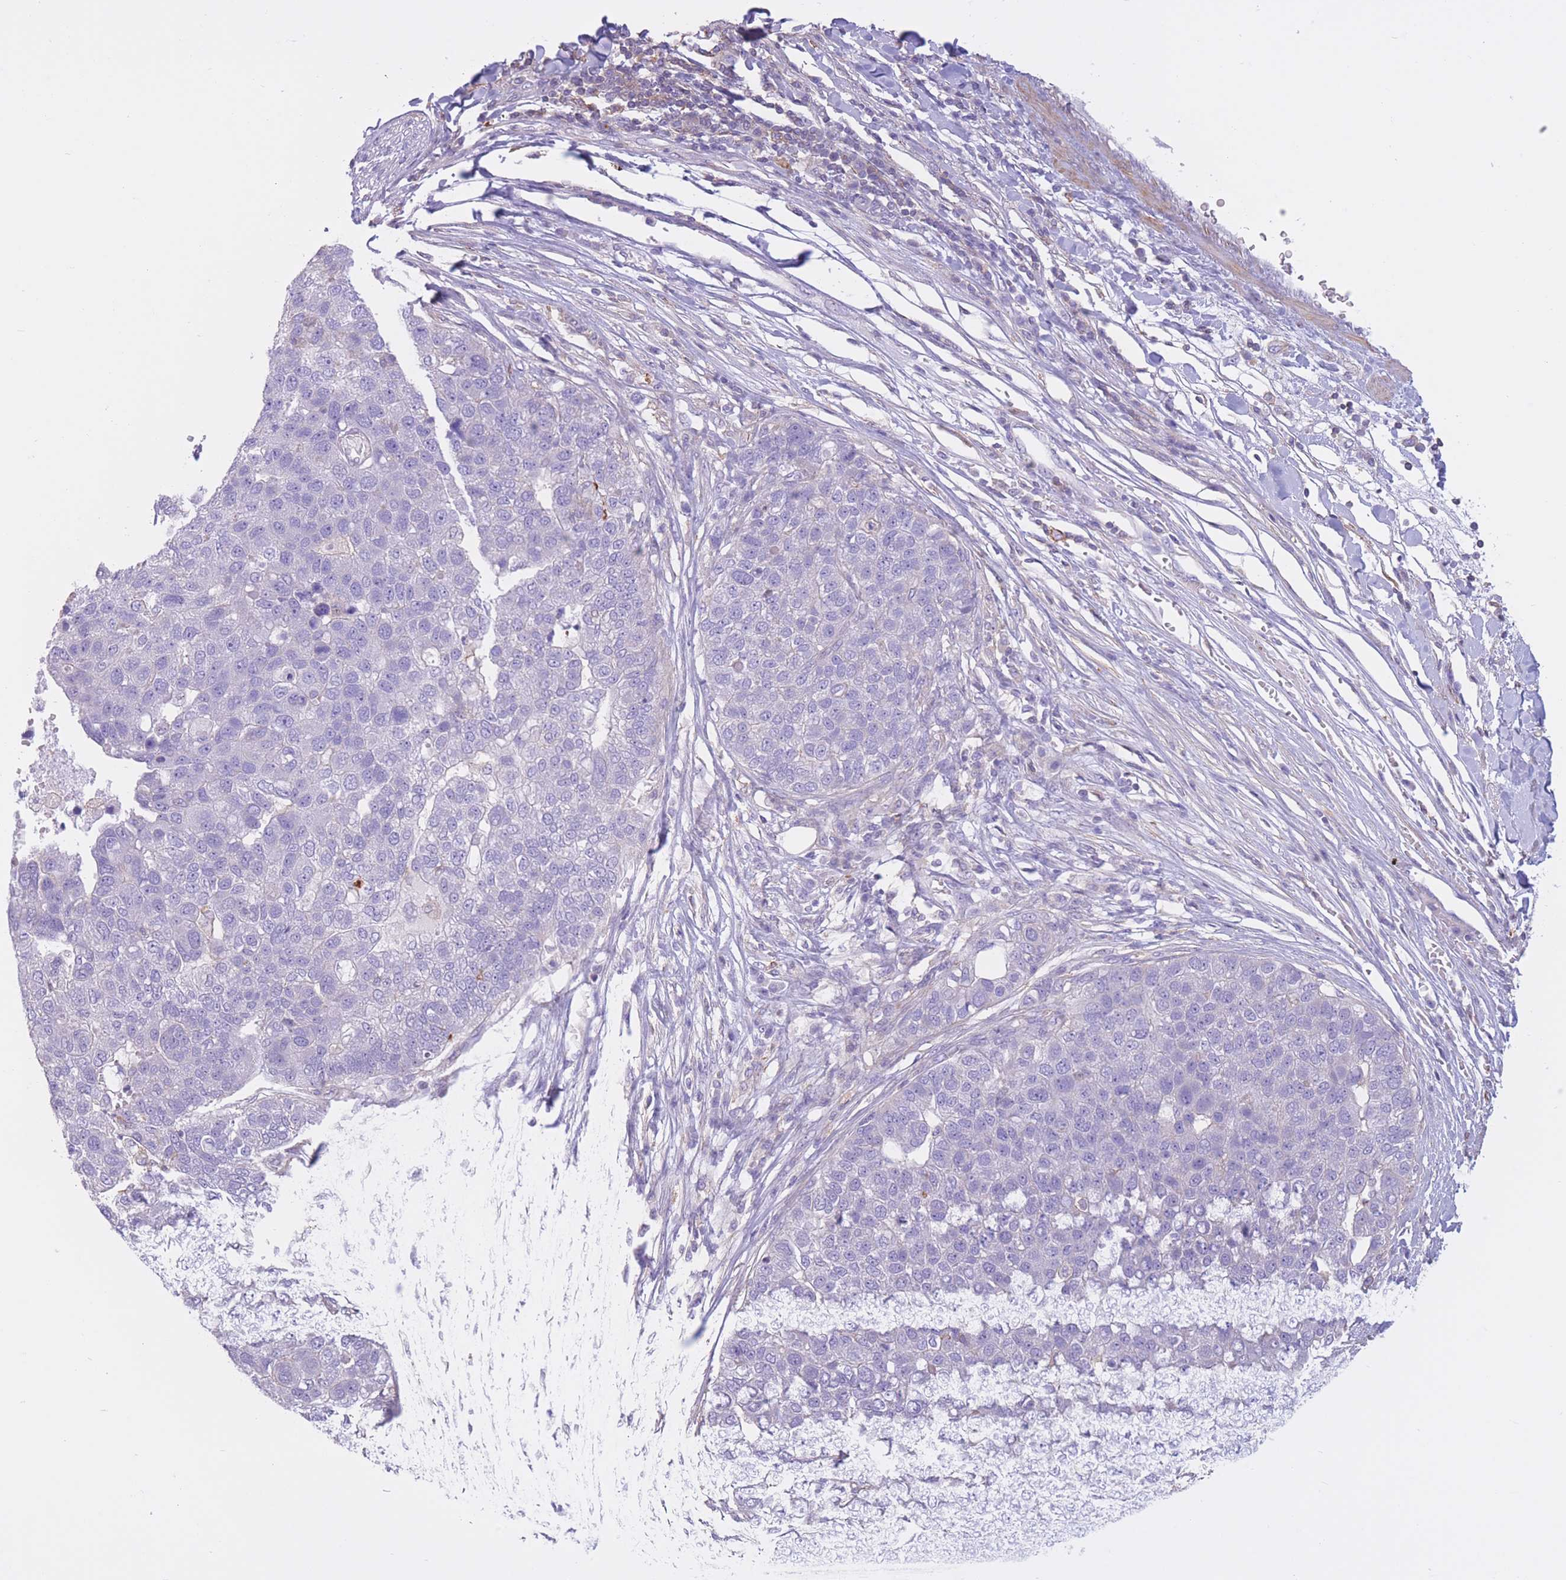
{"staining": {"intensity": "negative", "quantity": "none", "location": "none"}, "tissue": "pancreatic cancer", "cell_type": "Tumor cells", "image_type": "cancer", "snomed": [{"axis": "morphology", "description": "Adenocarcinoma, NOS"}, {"axis": "topography", "description": "Pancreas"}], "caption": "IHC image of neoplastic tissue: human pancreatic cancer stained with DAB shows no significant protein staining in tumor cells.", "gene": "PDHA1", "patient": {"sex": "female", "age": 61}}